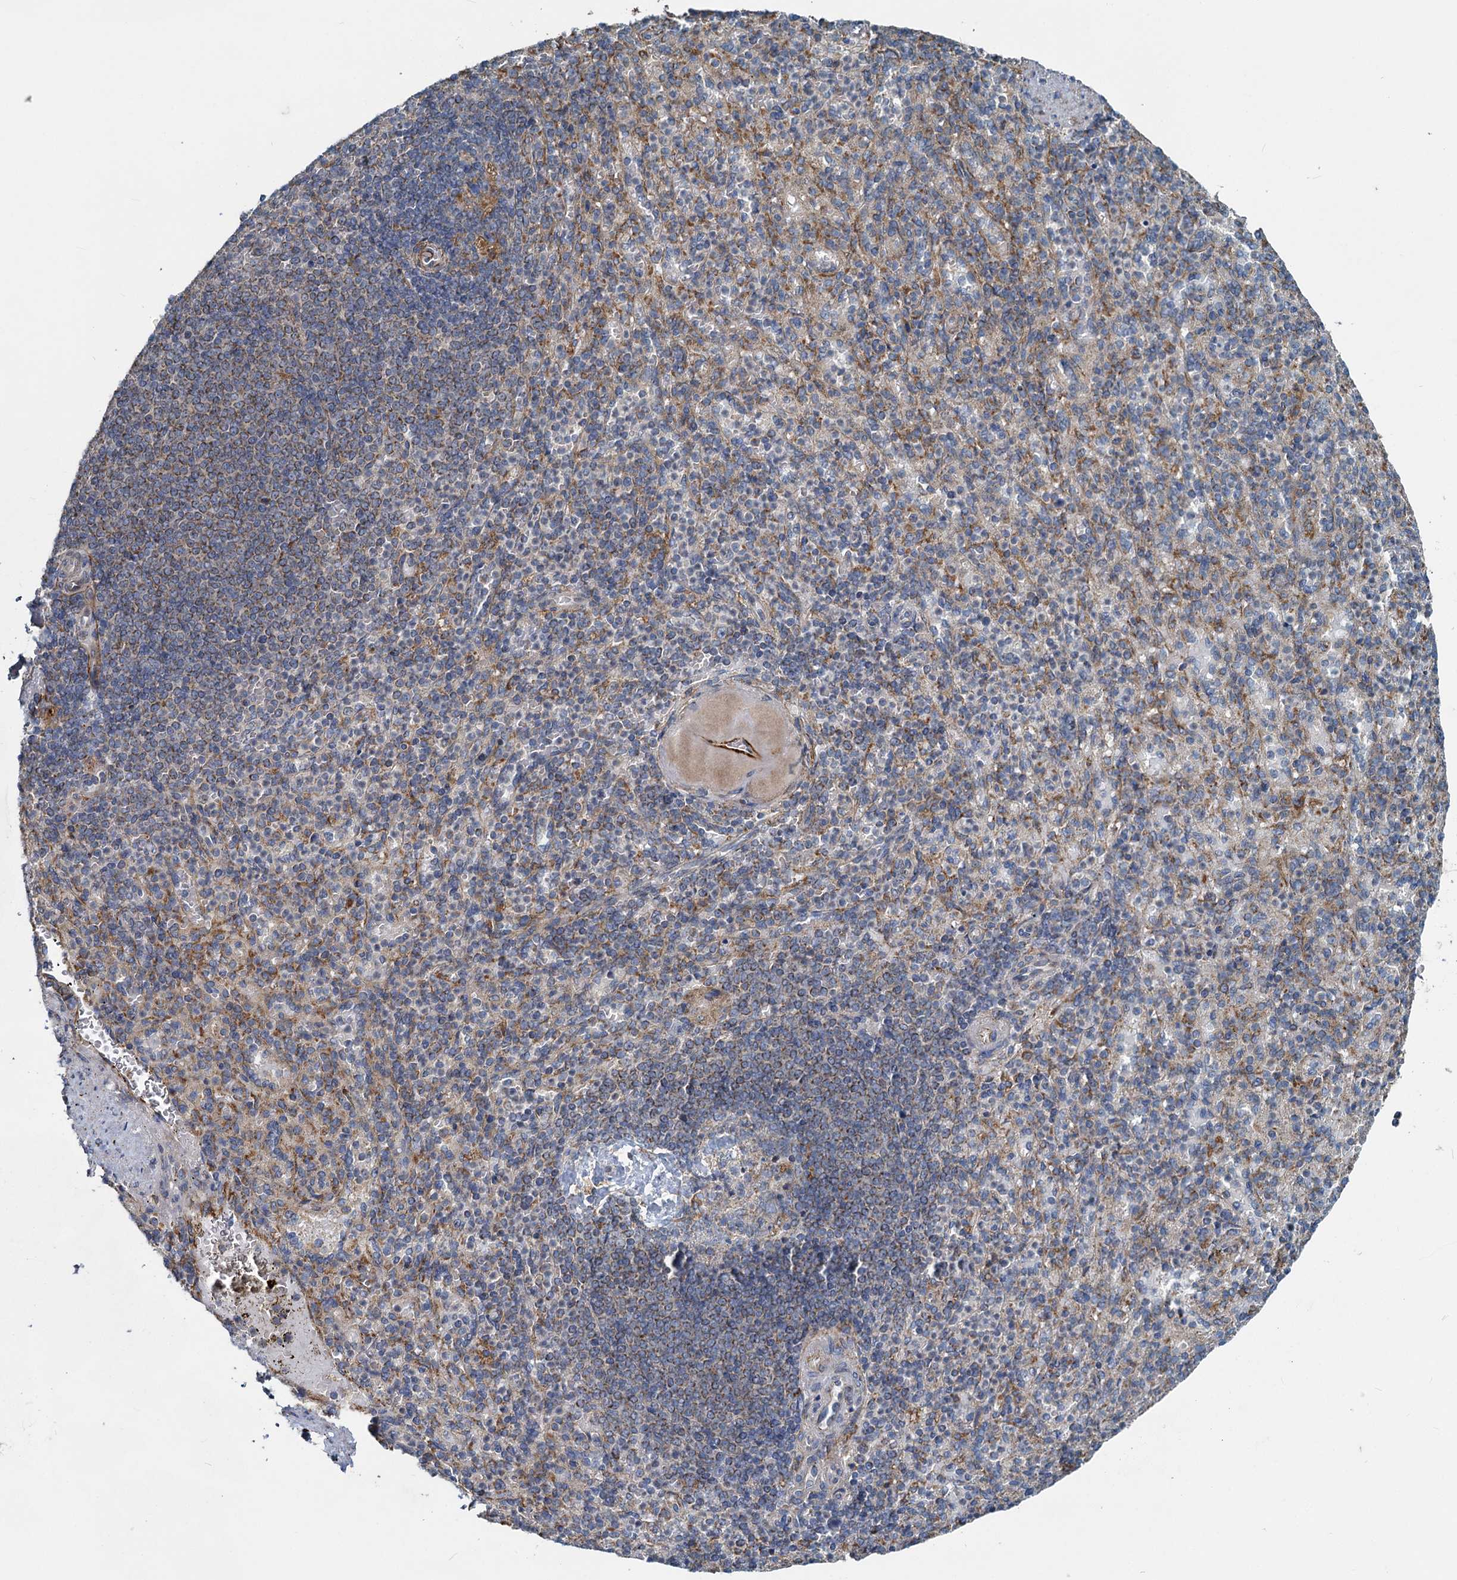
{"staining": {"intensity": "weak", "quantity": "<25%", "location": "cytoplasmic/membranous"}, "tissue": "spleen", "cell_type": "Cells in red pulp", "image_type": "normal", "snomed": [{"axis": "morphology", "description": "Normal tissue, NOS"}, {"axis": "topography", "description": "Spleen"}], "caption": "IHC micrograph of benign human spleen stained for a protein (brown), which displays no positivity in cells in red pulp.", "gene": "ADCY2", "patient": {"sex": "female", "age": 74}}